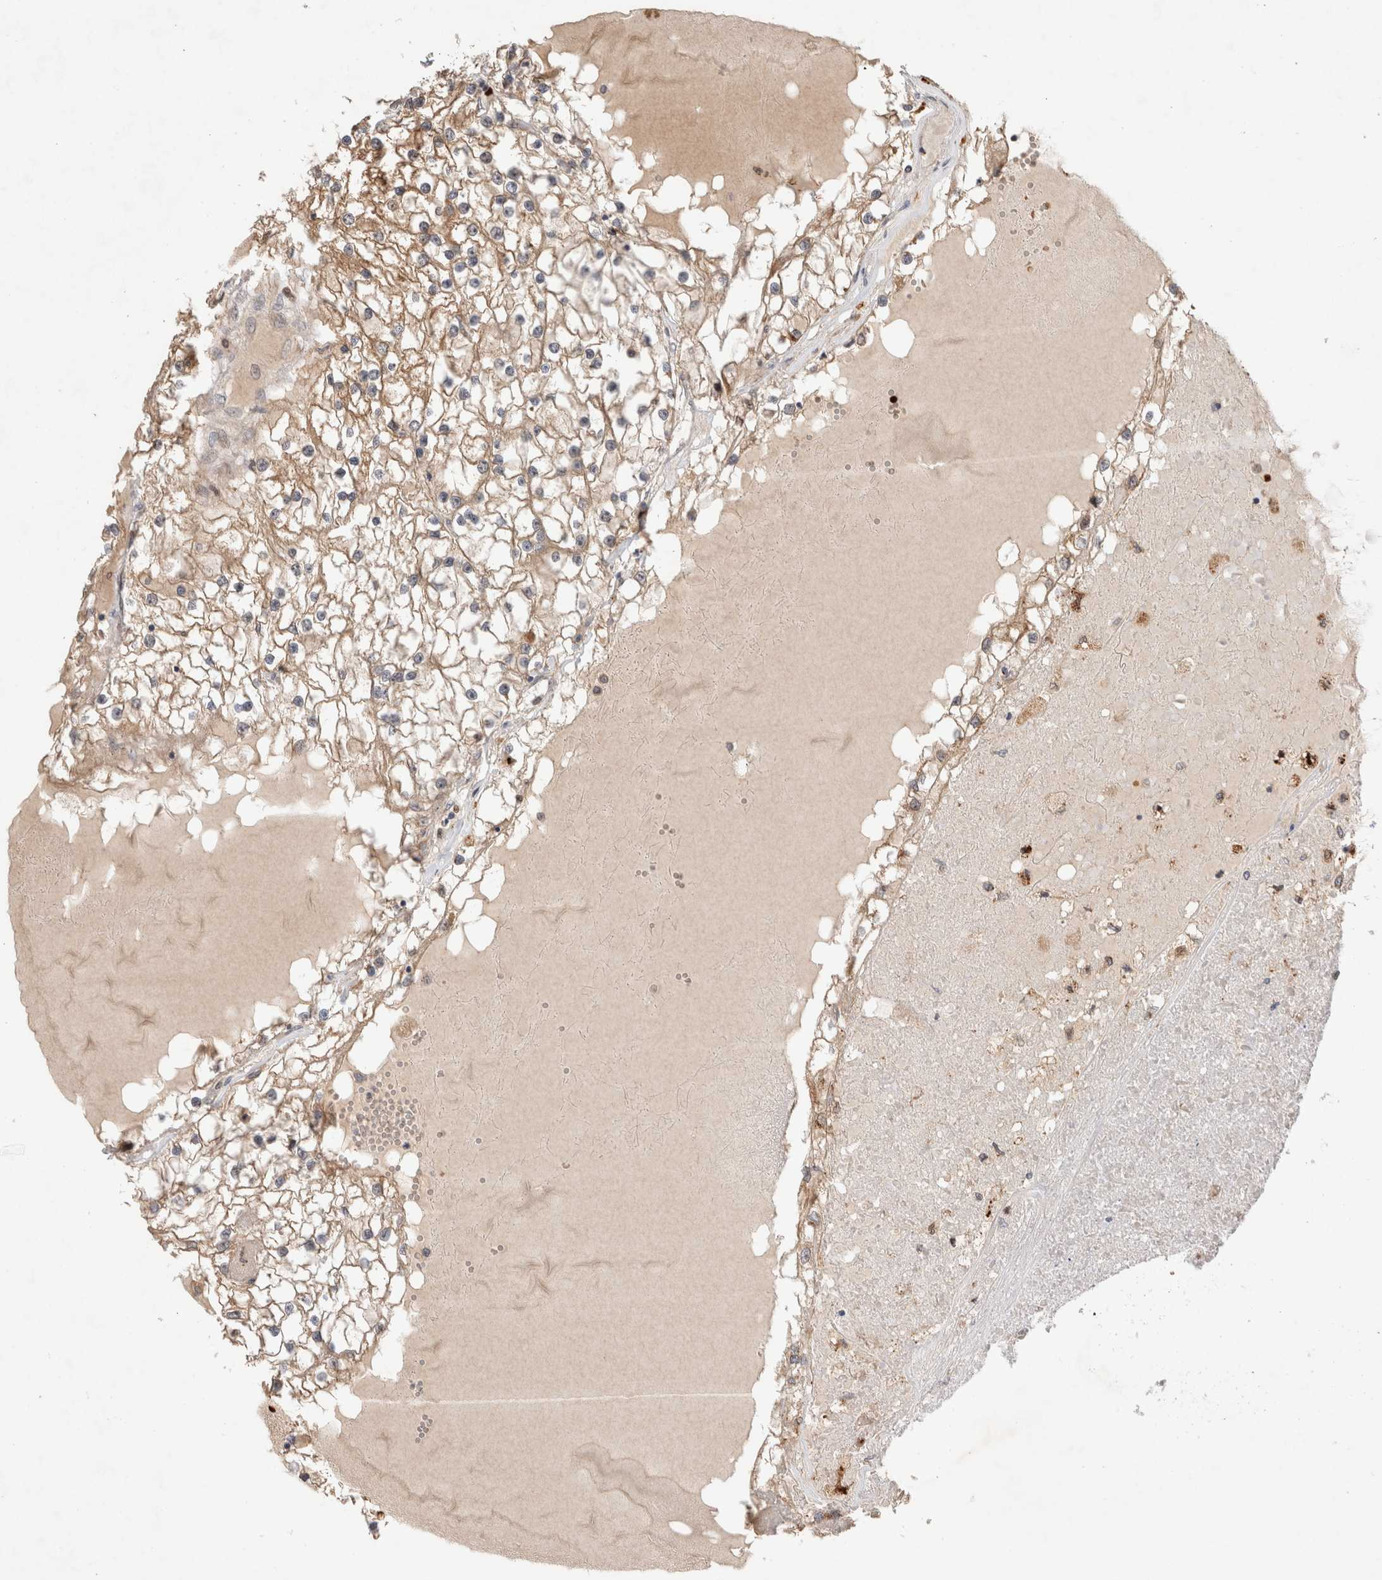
{"staining": {"intensity": "moderate", "quantity": ">75%", "location": "cytoplasmic/membranous"}, "tissue": "renal cancer", "cell_type": "Tumor cells", "image_type": "cancer", "snomed": [{"axis": "morphology", "description": "Adenocarcinoma, NOS"}, {"axis": "topography", "description": "Kidney"}], "caption": "A histopathology image showing moderate cytoplasmic/membranous positivity in about >75% of tumor cells in renal cancer (adenocarcinoma), as visualized by brown immunohistochemical staining.", "gene": "OTUD6B", "patient": {"sex": "male", "age": 68}}